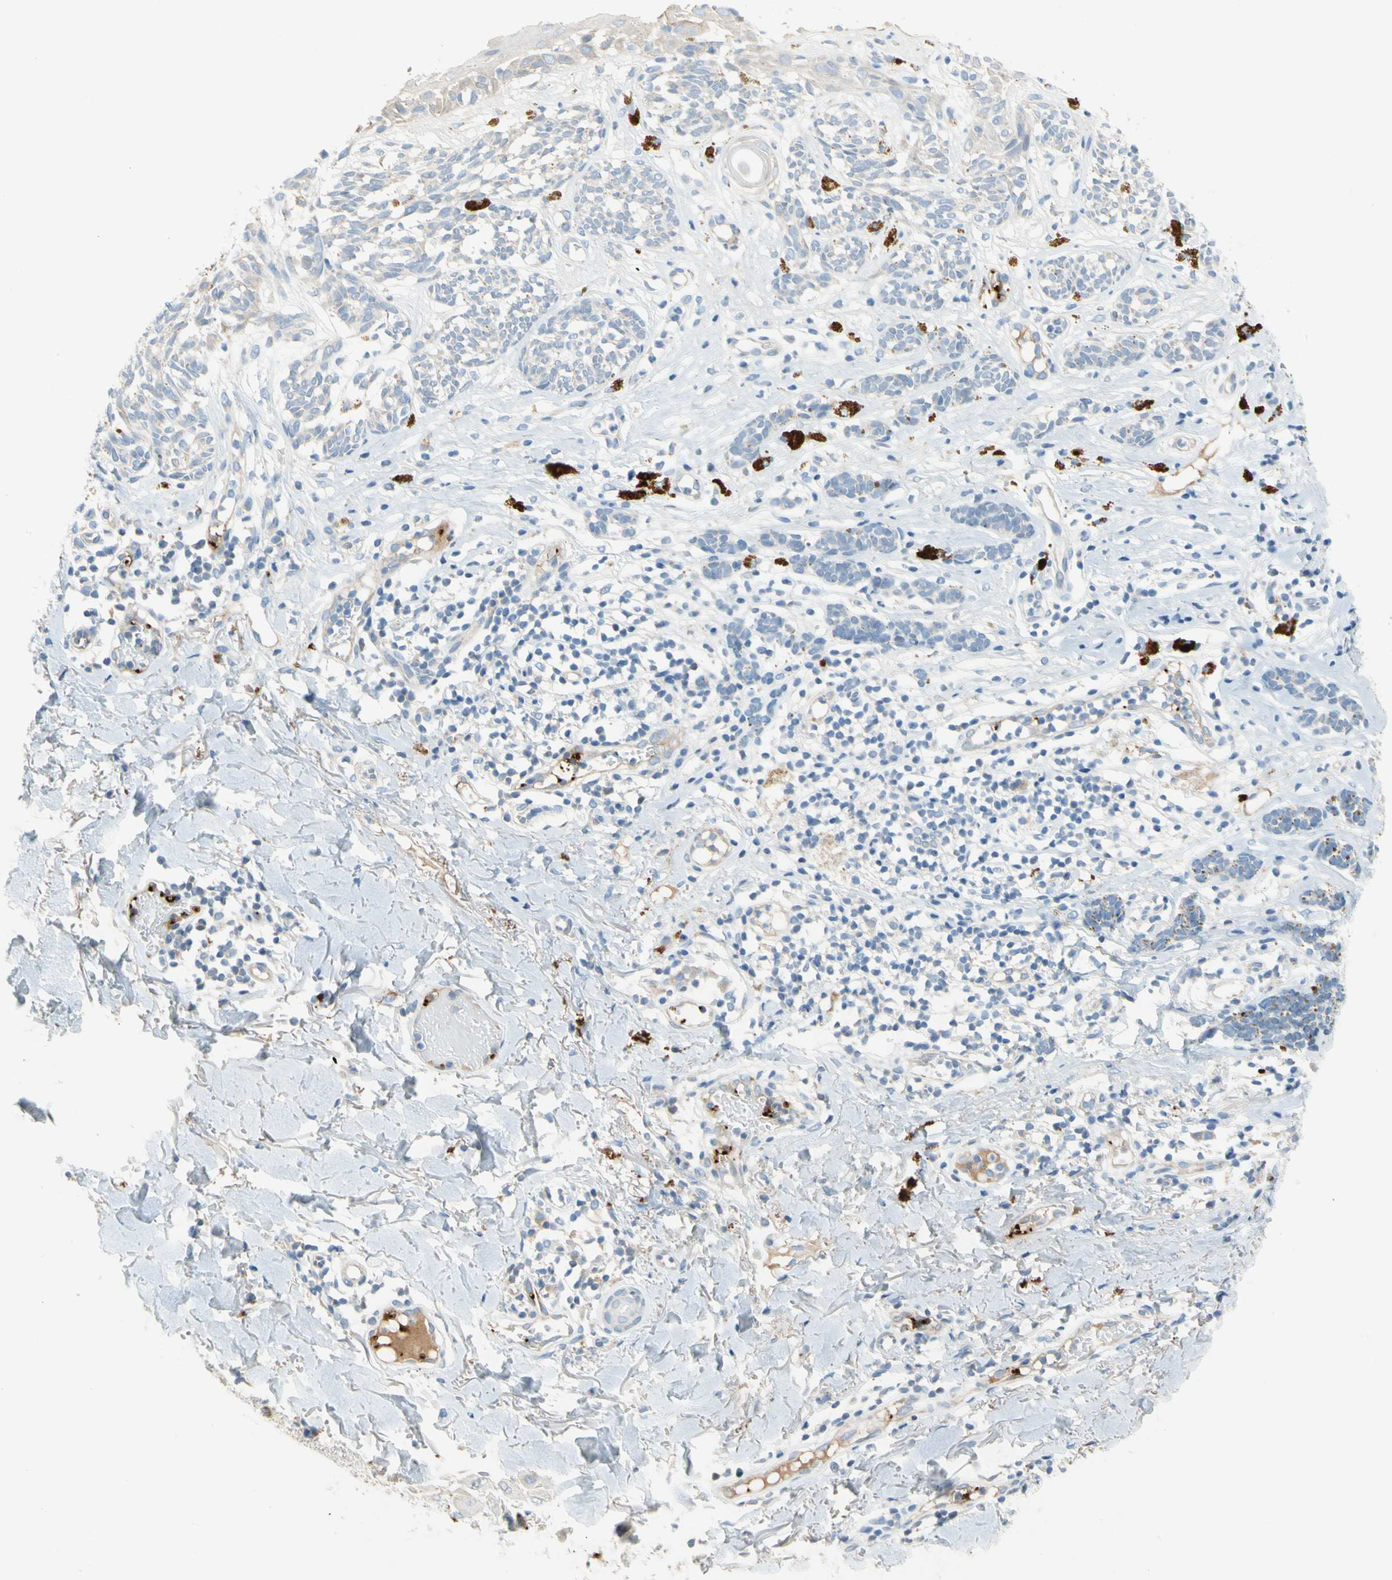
{"staining": {"intensity": "negative", "quantity": "none", "location": "none"}, "tissue": "melanoma", "cell_type": "Tumor cells", "image_type": "cancer", "snomed": [{"axis": "morphology", "description": "Malignant melanoma, NOS"}, {"axis": "topography", "description": "Skin"}], "caption": "Tumor cells show no significant protein positivity in malignant melanoma.", "gene": "PPBP", "patient": {"sex": "male", "age": 64}}